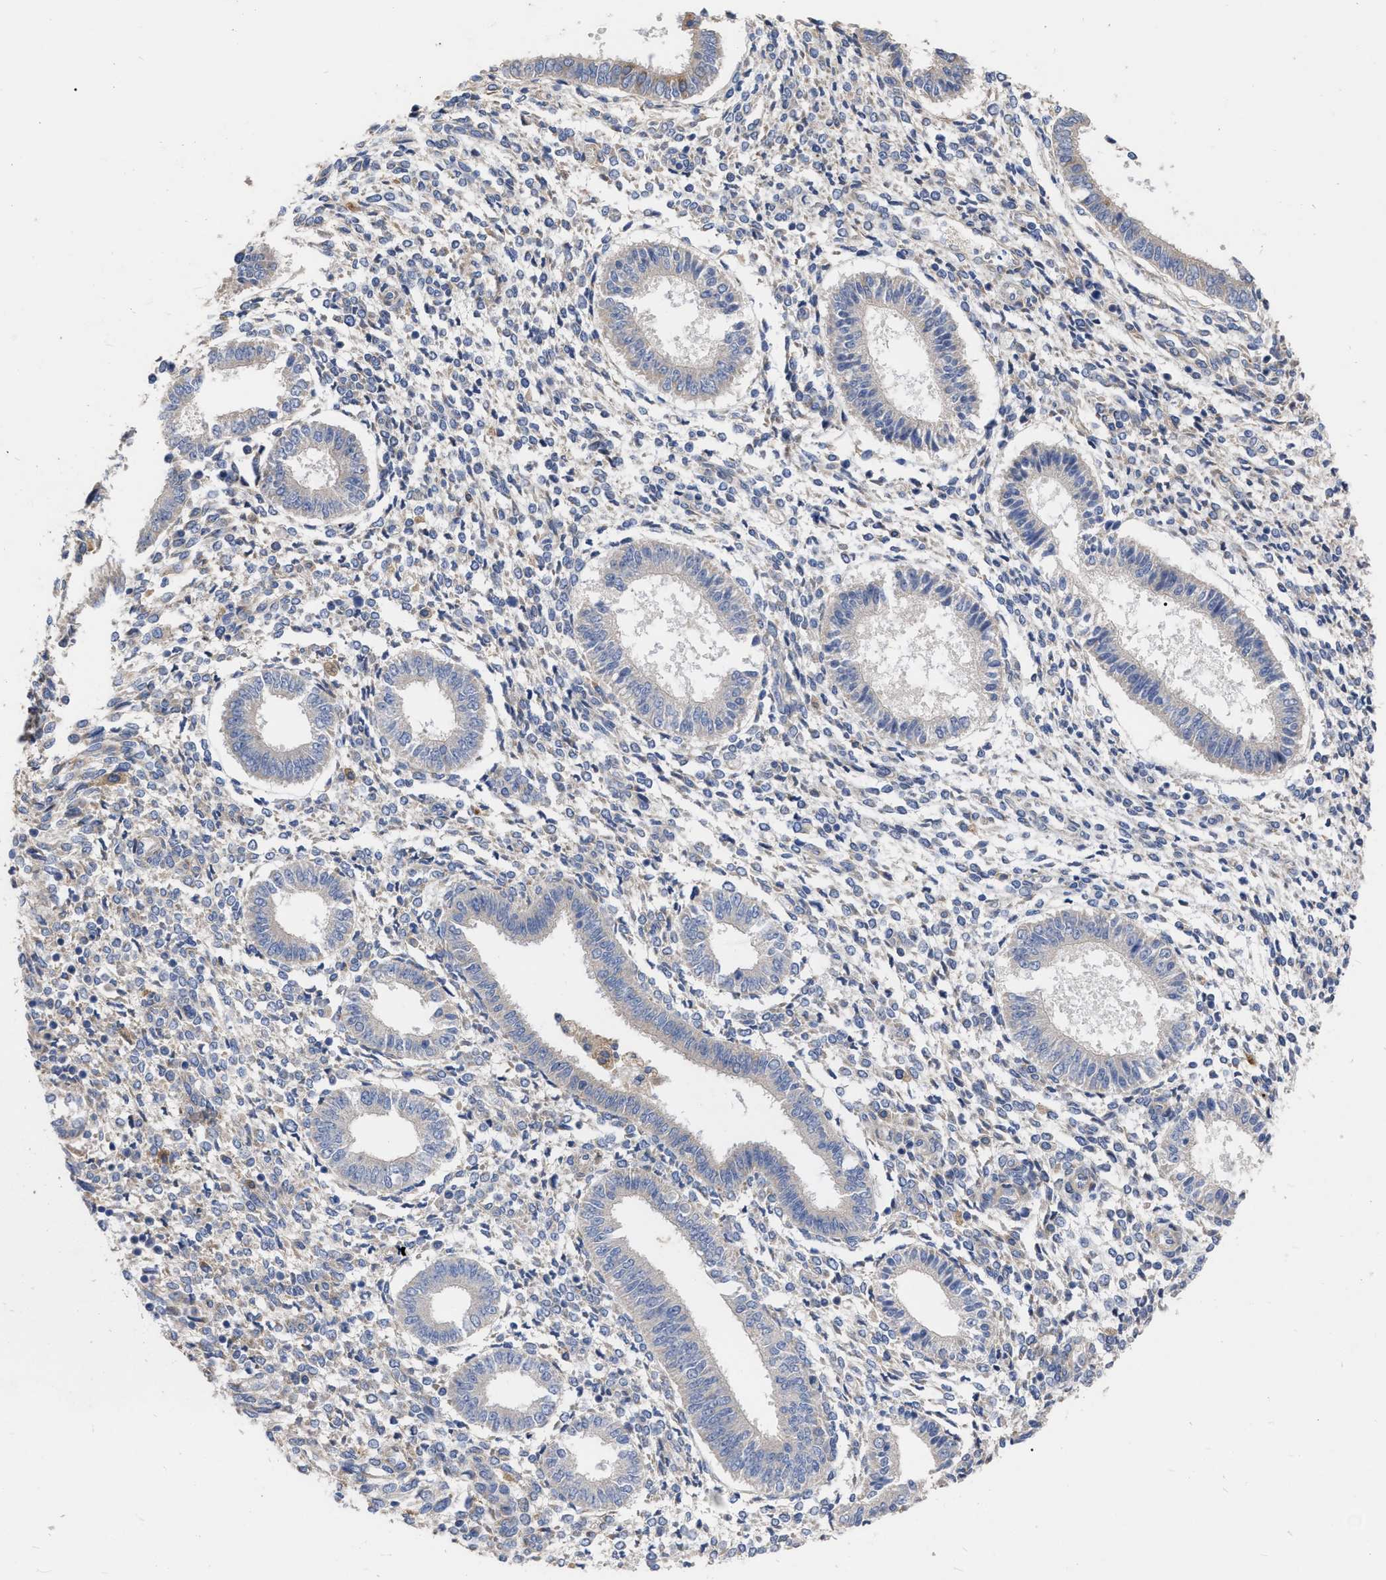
{"staining": {"intensity": "weak", "quantity": "<25%", "location": "cytoplasmic/membranous"}, "tissue": "endometrium", "cell_type": "Cells in endometrial stroma", "image_type": "normal", "snomed": [{"axis": "morphology", "description": "Normal tissue, NOS"}, {"axis": "topography", "description": "Endometrium"}], "caption": "IHC of benign human endometrium demonstrates no staining in cells in endometrial stroma.", "gene": "MLST8", "patient": {"sex": "female", "age": 35}}